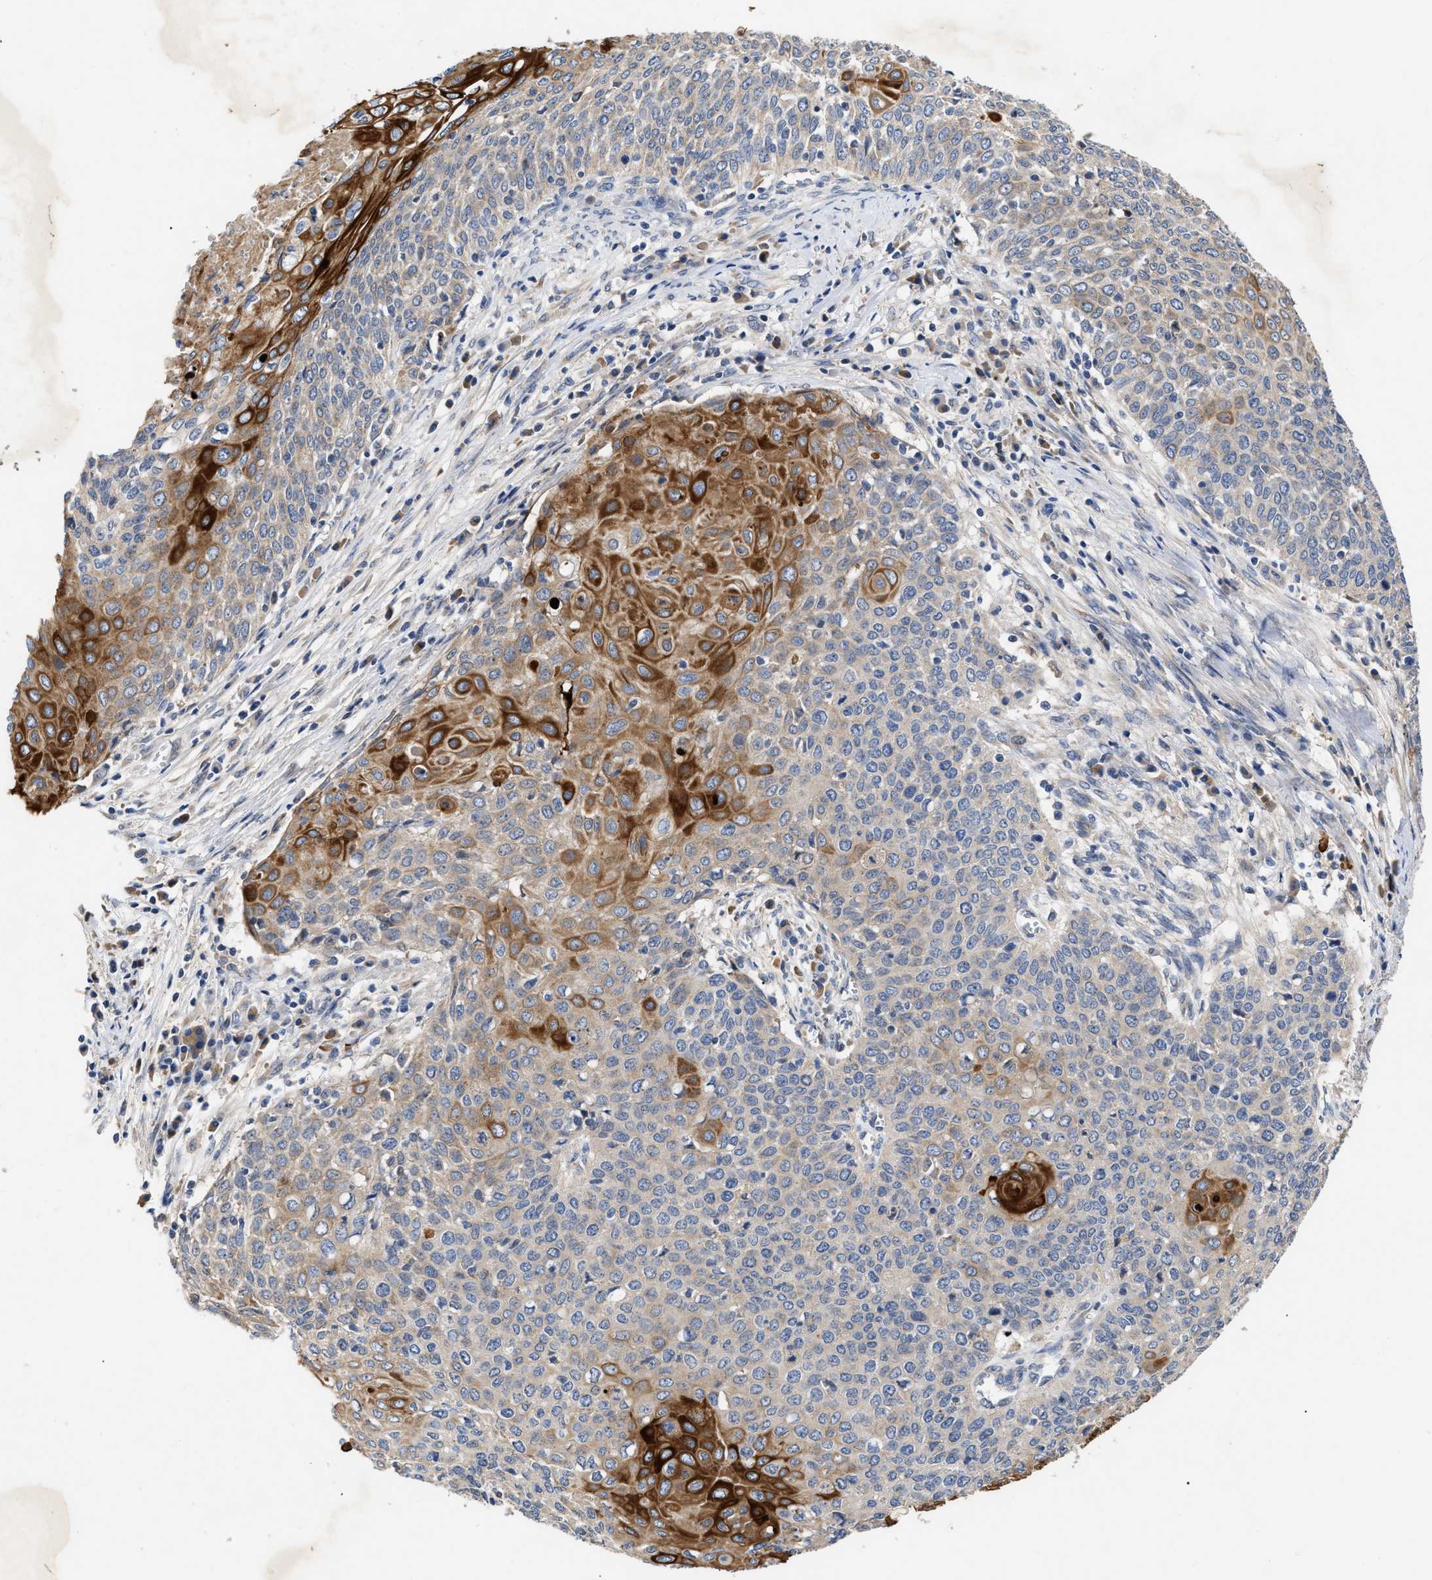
{"staining": {"intensity": "strong", "quantity": "25%-75%", "location": "cytoplasmic/membranous"}, "tissue": "cervical cancer", "cell_type": "Tumor cells", "image_type": "cancer", "snomed": [{"axis": "morphology", "description": "Squamous cell carcinoma, NOS"}, {"axis": "topography", "description": "Cervix"}], "caption": "Protein expression analysis of squamous cell carcinoma (cervical) displays strong cytoplasmic/membranous staining in approximately 25%-75% of tumor cells.", "gene": "CCDC146", "patient": {"sex": "female", "age": 39}}